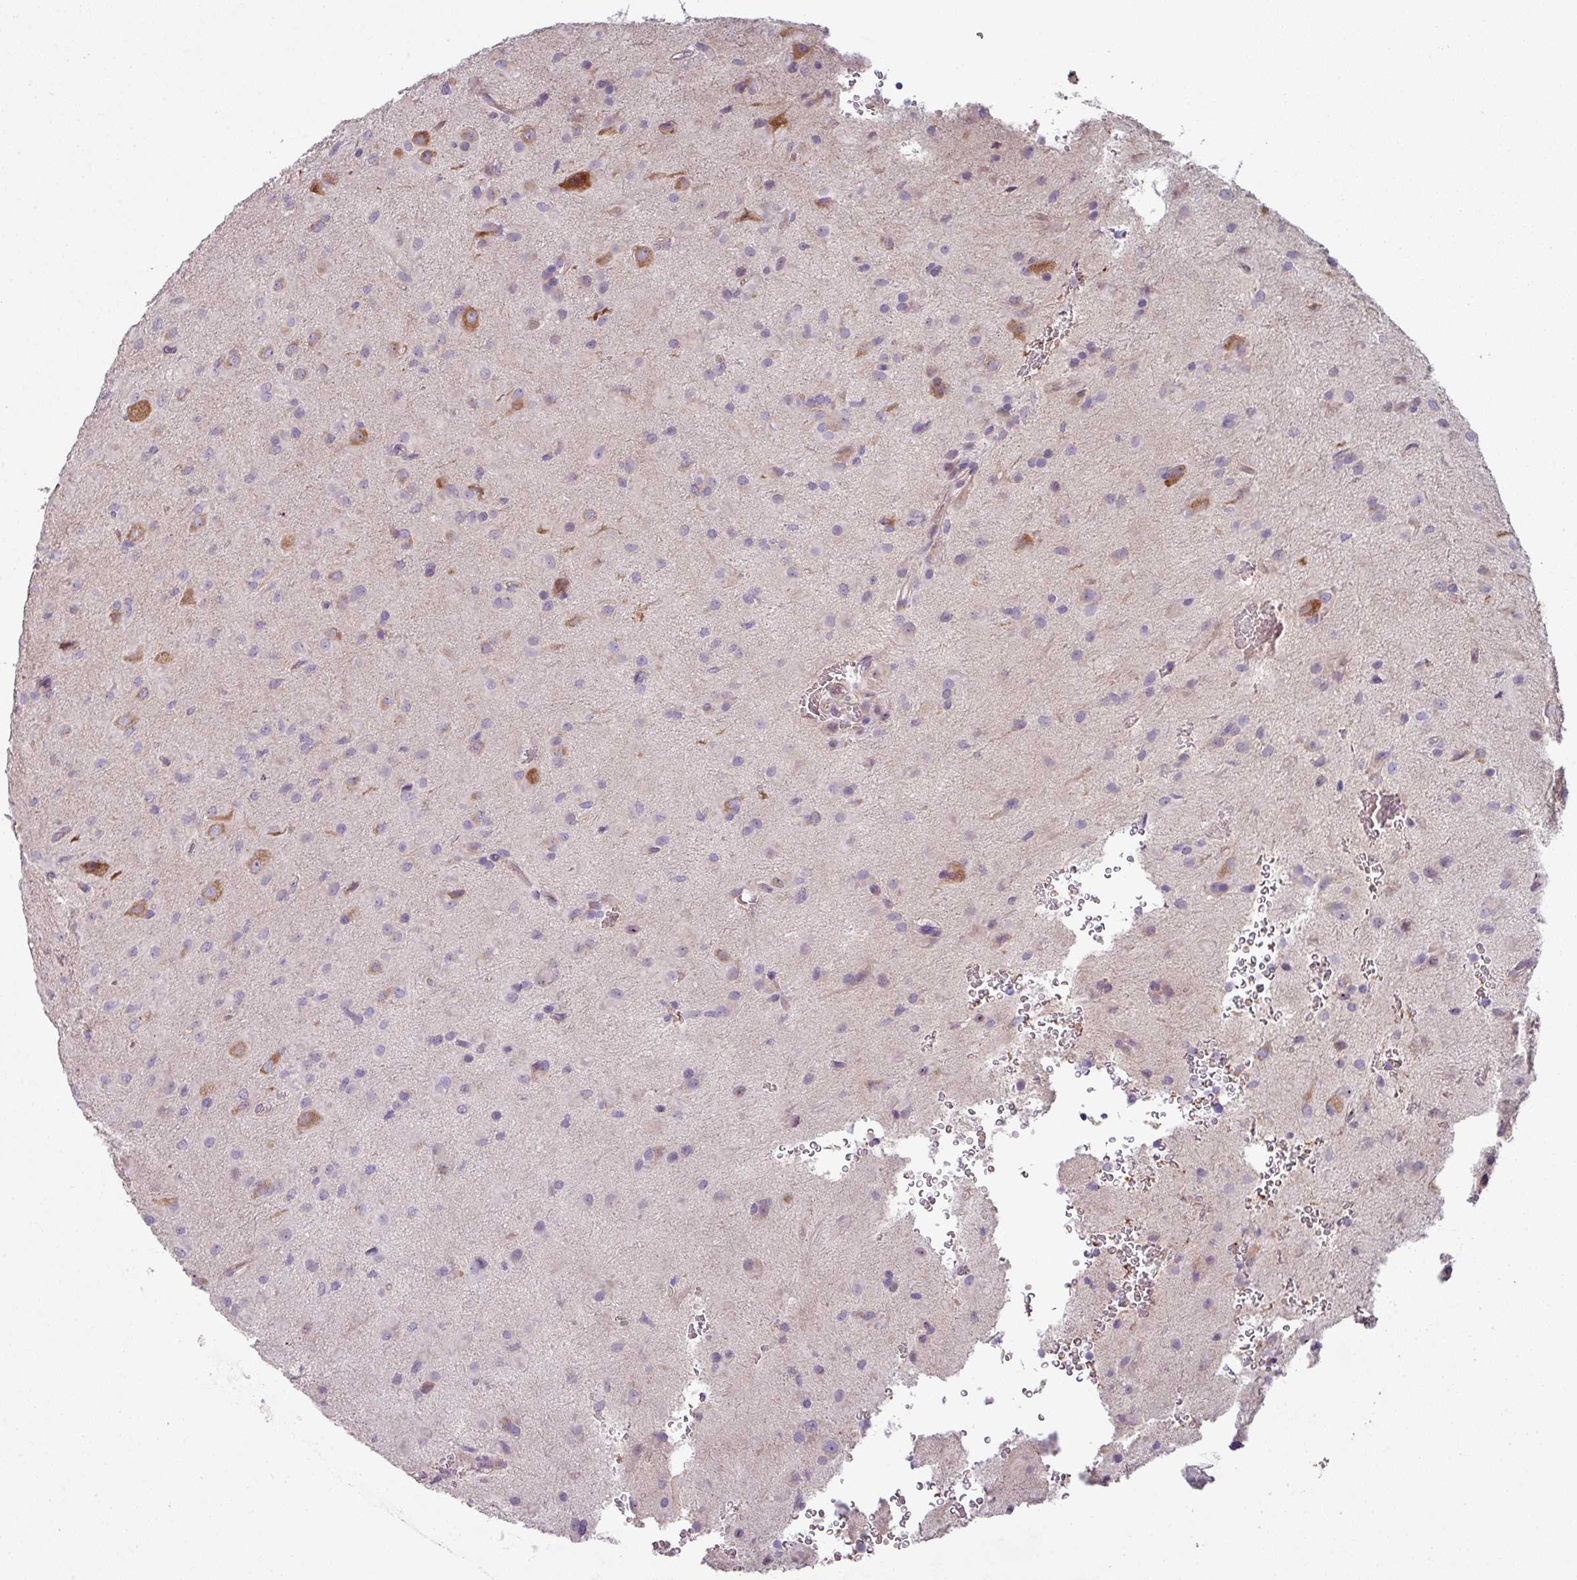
{"staining": {"intensity": "negative", "quantity": "none", "location": "none"}, "tissue": "glioma", "cell_type": "Tumor cells", "image_type": "cancer", "snomed": [{"axis": "morphology", "description": "Glioma, malignant, Low grade"}, {"axis": "topography", "description": "Brain"}], "caption": "Immunohistochemistry image of neoplastic tissue: glioma stained with DAB (3,3'-diaminobenzidine) displays no significant protein positivity in tumor cells.", "gene": "LRRC9", "patient": {"sex": "male", "age": 58}}